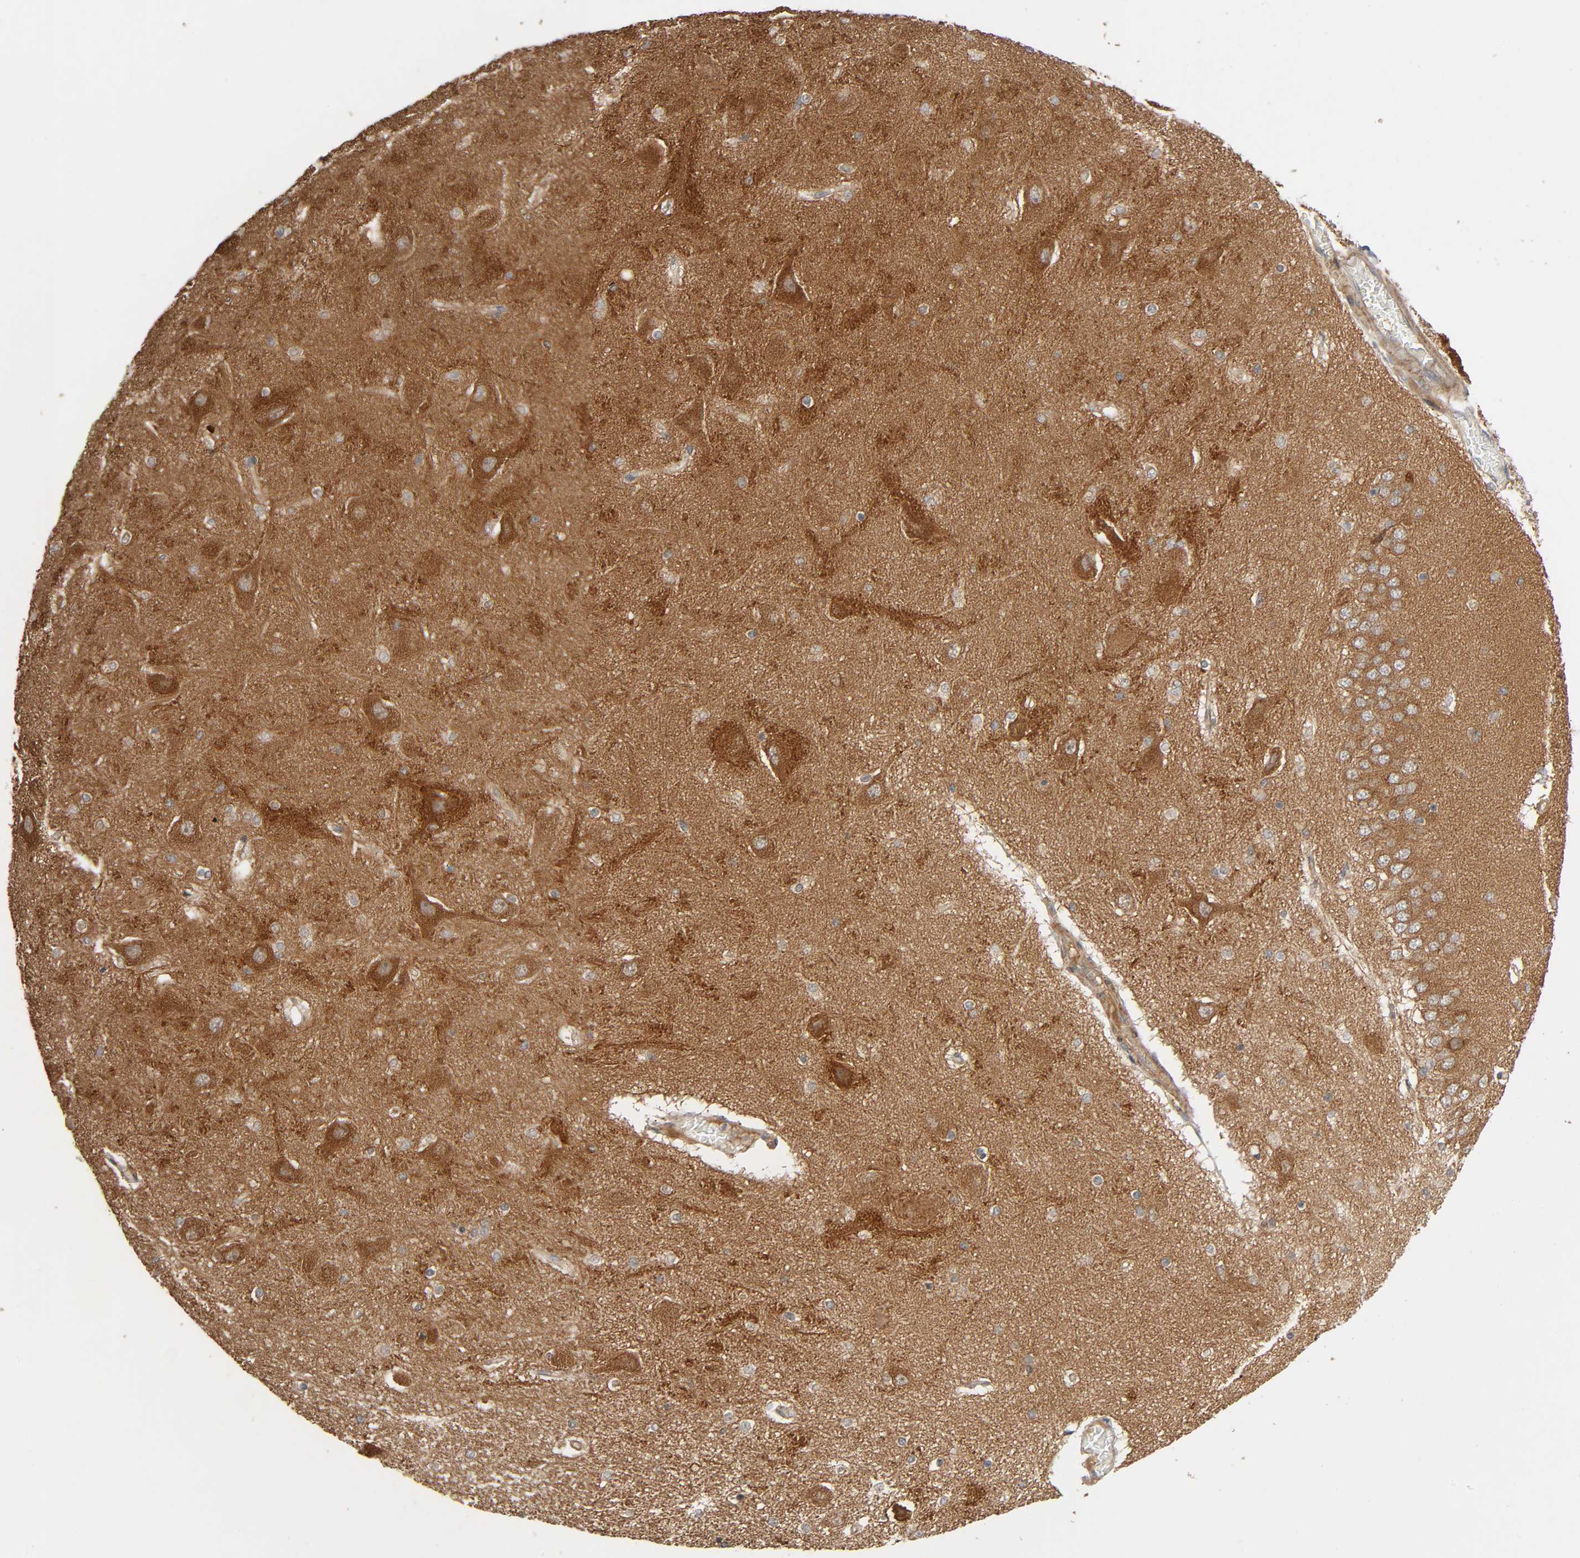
{"staining": {"intensity": "negative", "quantity": "none", "location": "none"}, "tissue": "hippocampus", "cell_type": "Glial cells", "image_type": "normal", "snomed": [{"axis": "morphology", "description": "Normal tissue, NOS"}, {"axis": "topography", "description": "Hippocampus"}], "caption": "IHC of normal human hippocampus shows no staining in glial cells. Brightfield microscopy of immunohistochemistry stained with DAB (3,3'-diaminobenzidine) (brown) and hematoxylin (blue), captured at high magnification.", "gene": "SGSM1", "patient": {"sex": "female", "age": 54}}